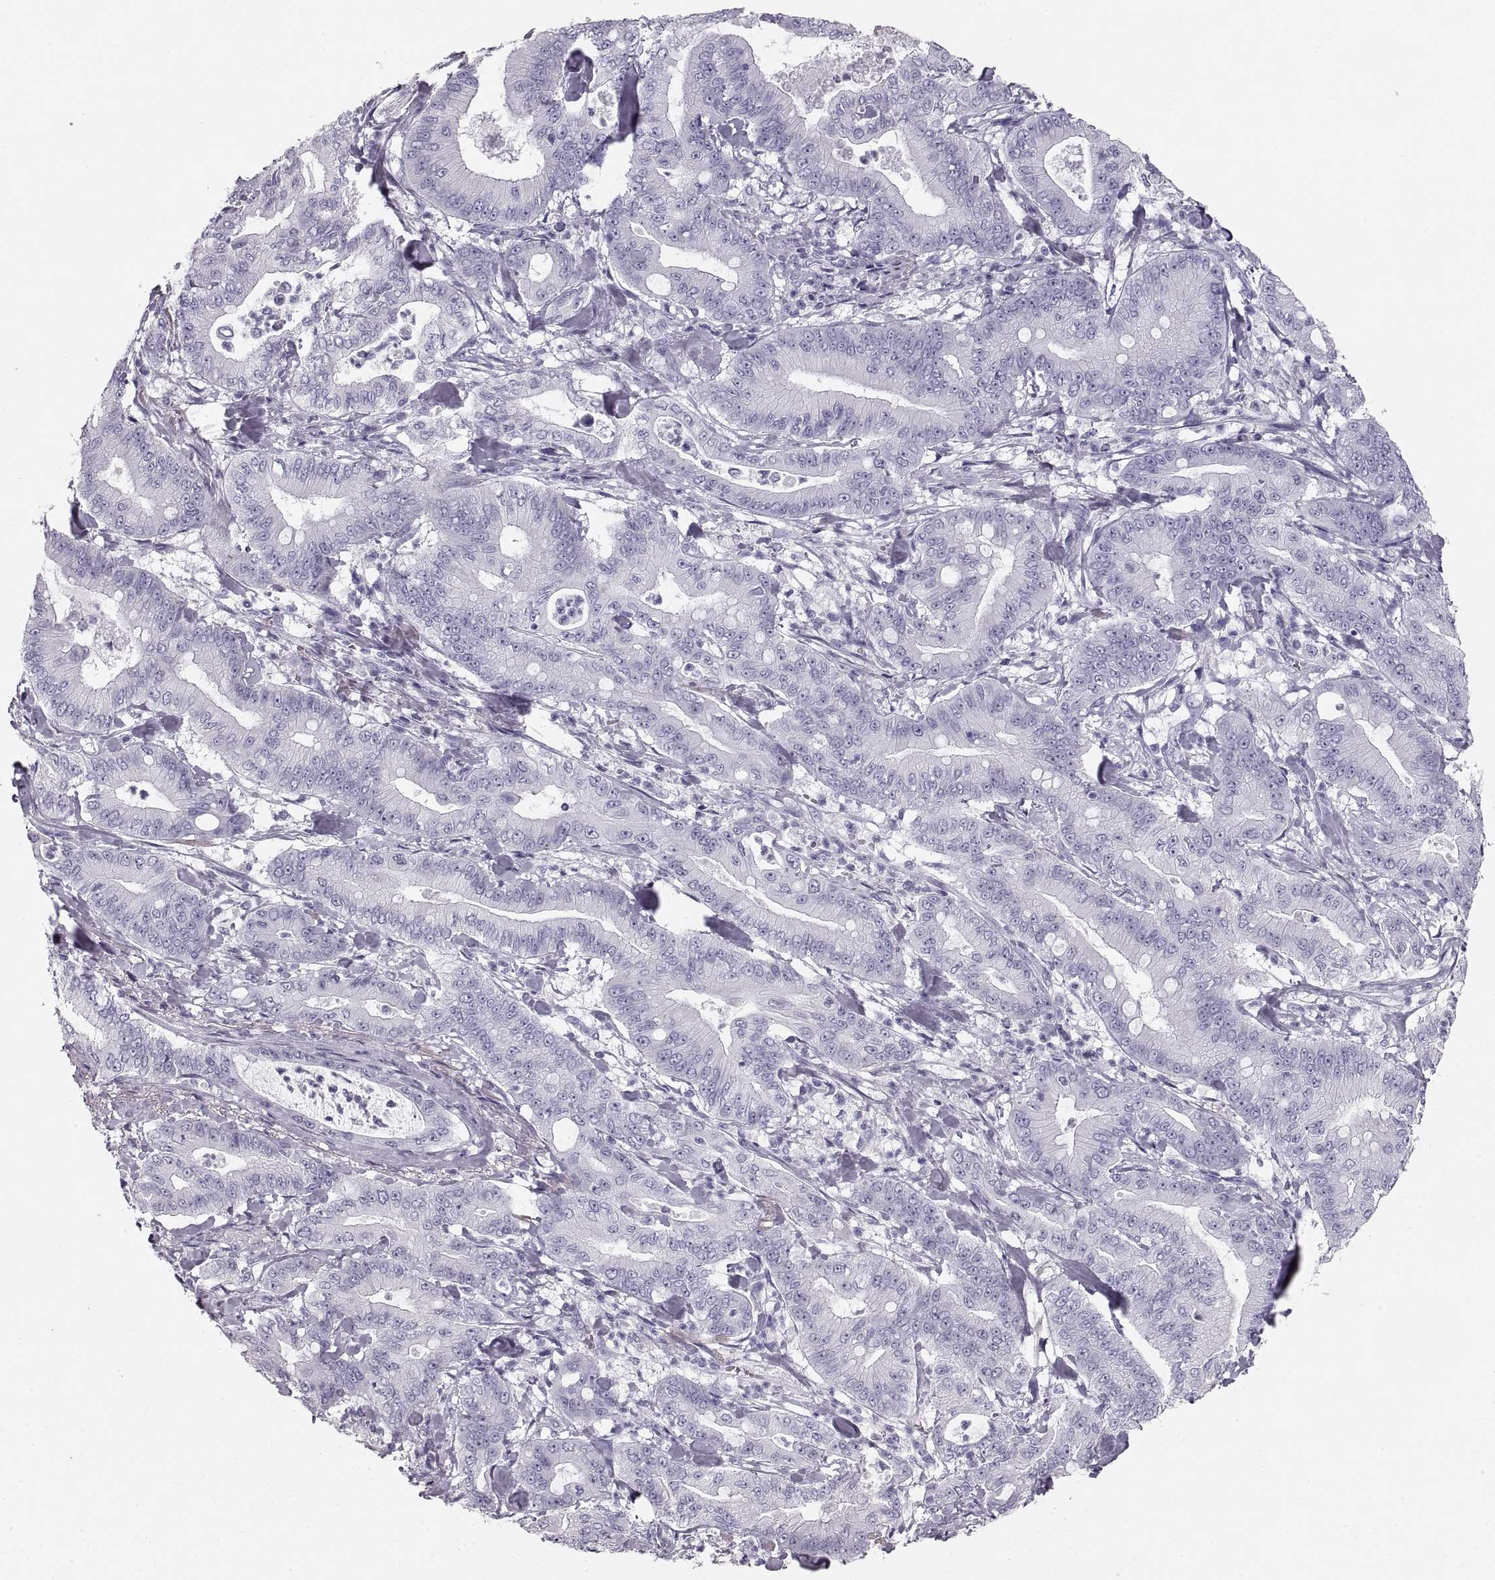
{"staining": {"intensity": "negative", "quantity": "none", "location": "none"}, "tissue": "pancreatic cancer", "cell_type": "Tumor cells", "image_type": "cancer", "snomed": [{"axis": "morphology", "description": "Adenocarcinoma, NOS"}, {"axis": "topography", "description": "Pancreas"}], "caption": "IHC photomicrograph of neoplastic tissue: pancreatic cancer (adenocarcinoma) stained with DAB (3,3'-diaminobenzidine) demonstrates no significant protein positivity in tumor cells.", "gene": "CRYAA", "patient": {"sex": "male", "age": 71}}